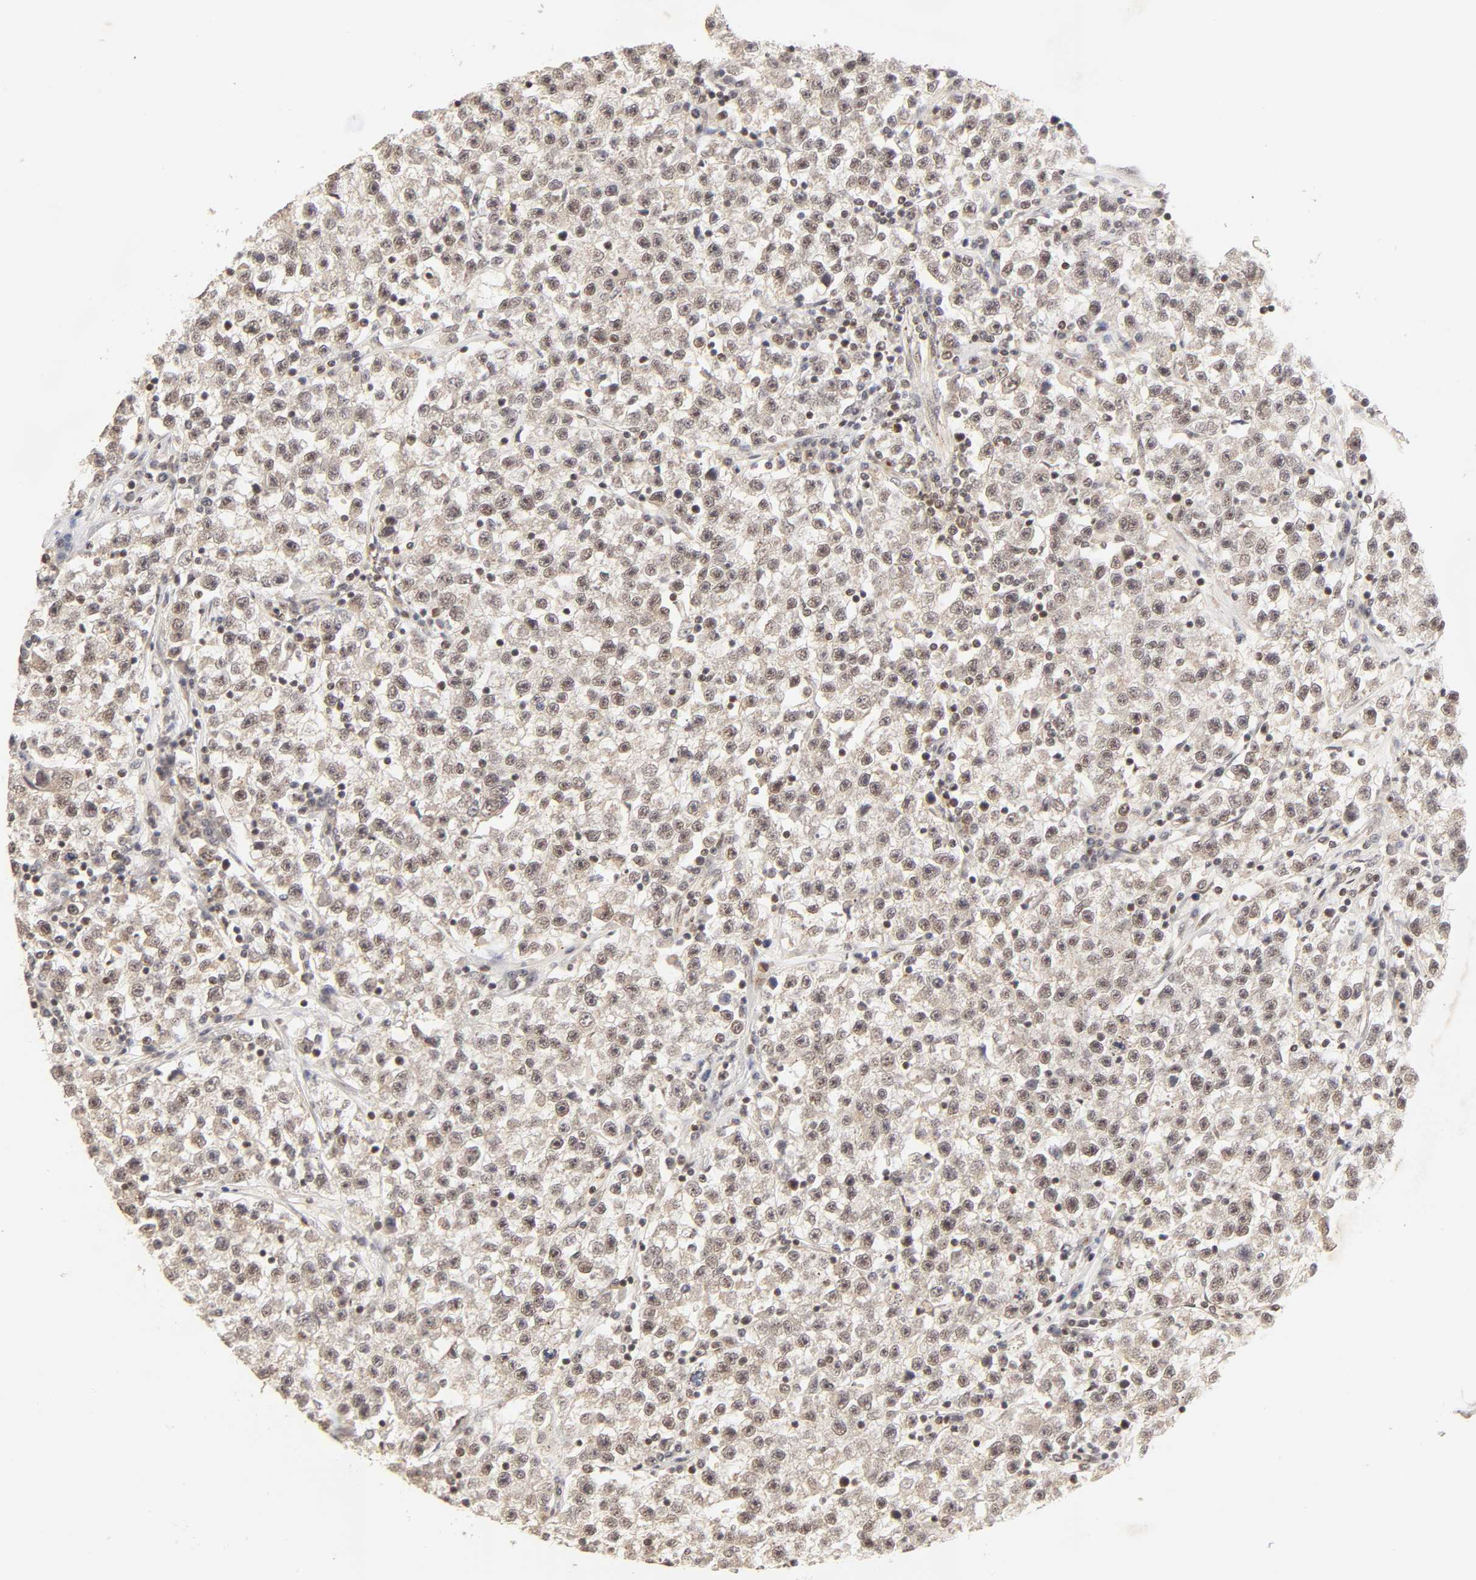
{"staining": {"intensity": "negative", "quantity": "none", "location": "none"}, "tissue": "testis cancer", "cell_type": "Tumor cells", "image_type": "cancer", "snomed": [{"axis": "morphology", "description": "Seminoma, NOS"}, {"axis": "topography", "description": "Testis"}], "caption": "This is an IHC photomicrograph of human seminoma (testis). There is no expression in tumor cells.", "gene": "TAF10", "patient": {"sex": "male", "age": 22}}